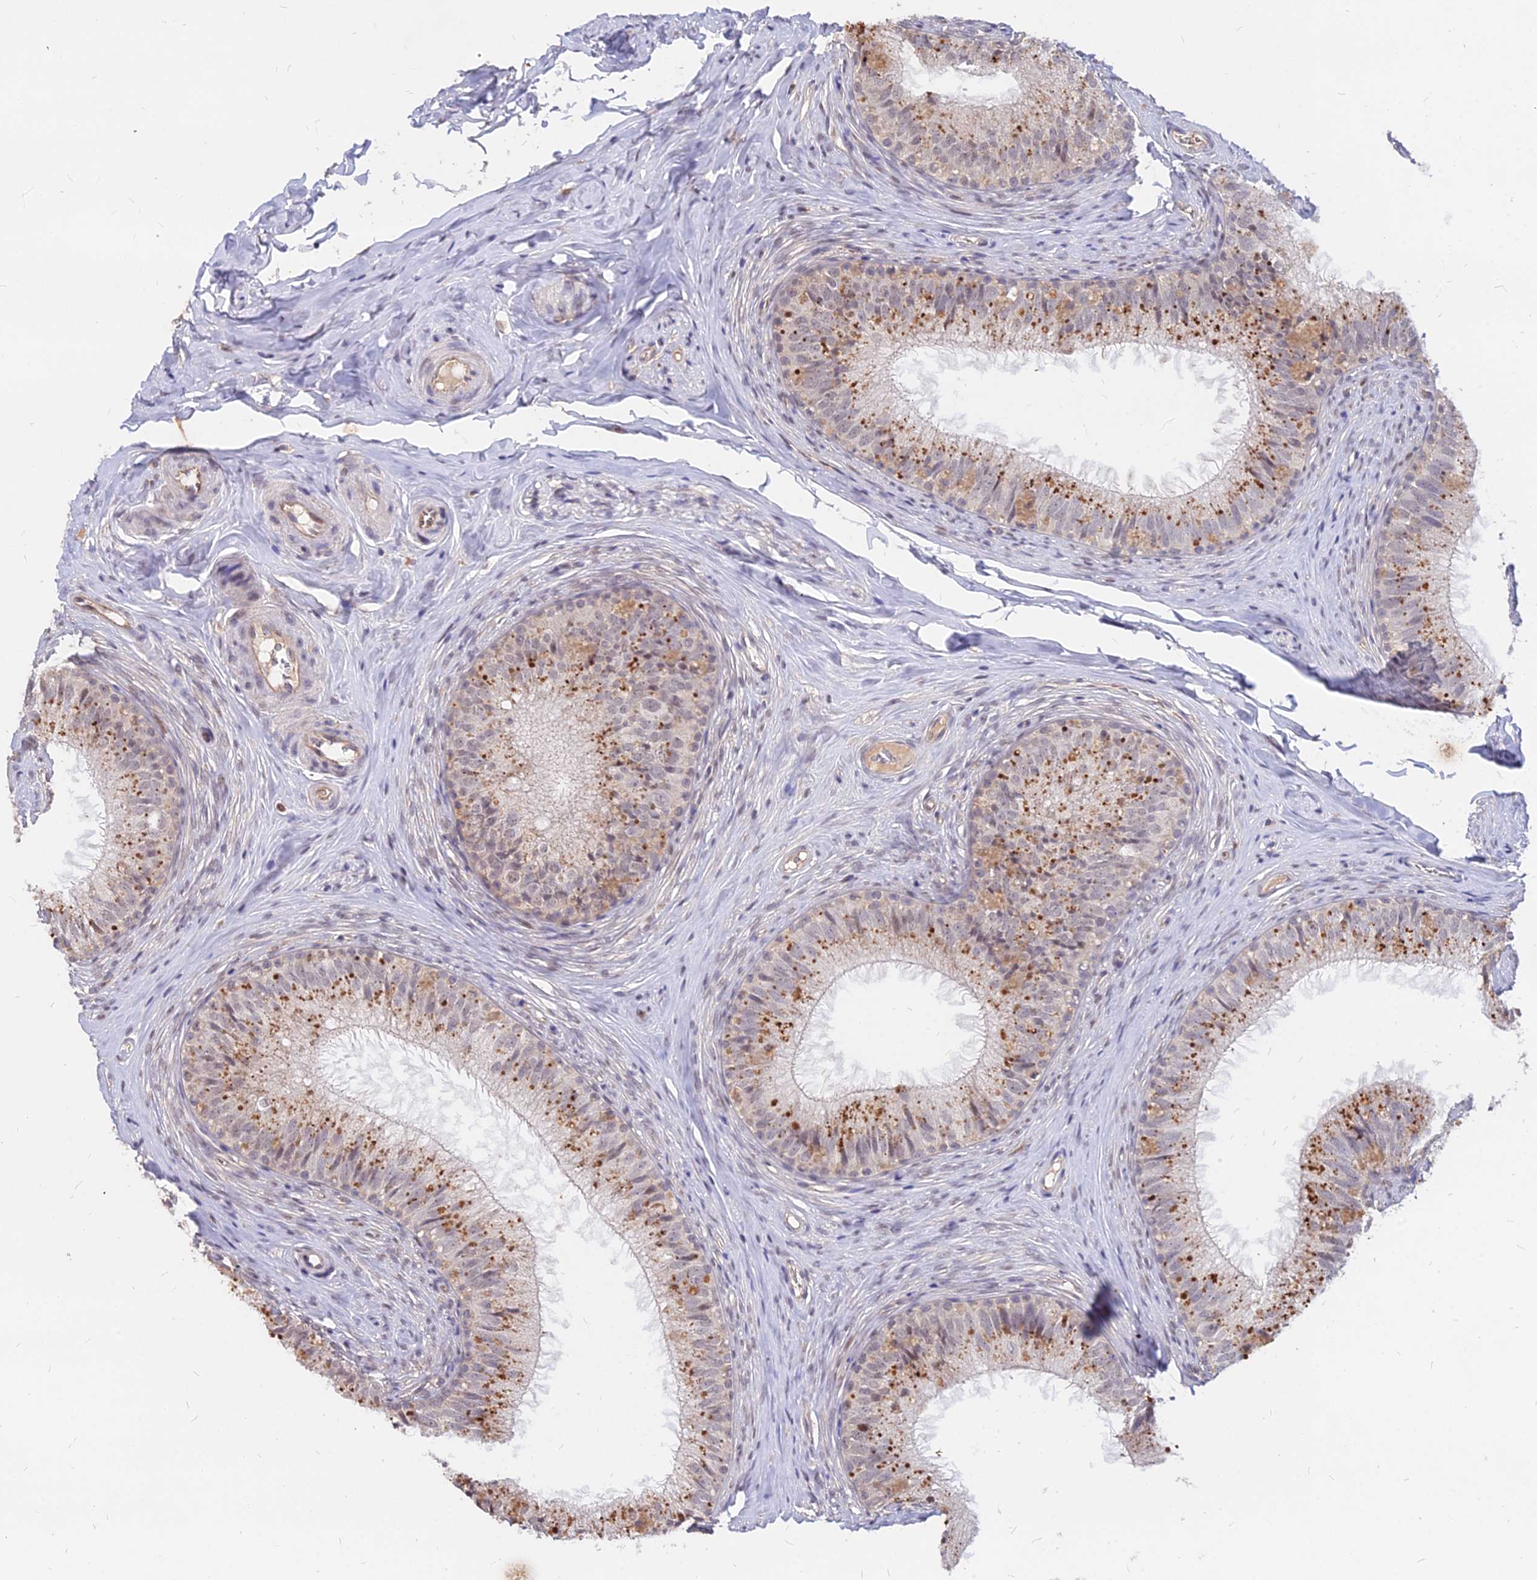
{"staining": {"intensity": "strong", "quantity": "<25%", "location": "cytoplasmic/membranous"}, "tissue": "epididymis", "cell_type": "Glandular cells", "image_type": "normal", "snomed": [{"axis": "morphology", "description": "Normal tissue, NOS"}, {"axis": "topography", "description": "Epididymis"}], "caption": "Glandular cells show strong cytoplasmic/membranous positivity in approximately <25% of cells in benign epididymis.", "gene": "C11orf68", "patient": {"sex": "male", "age": 34}}